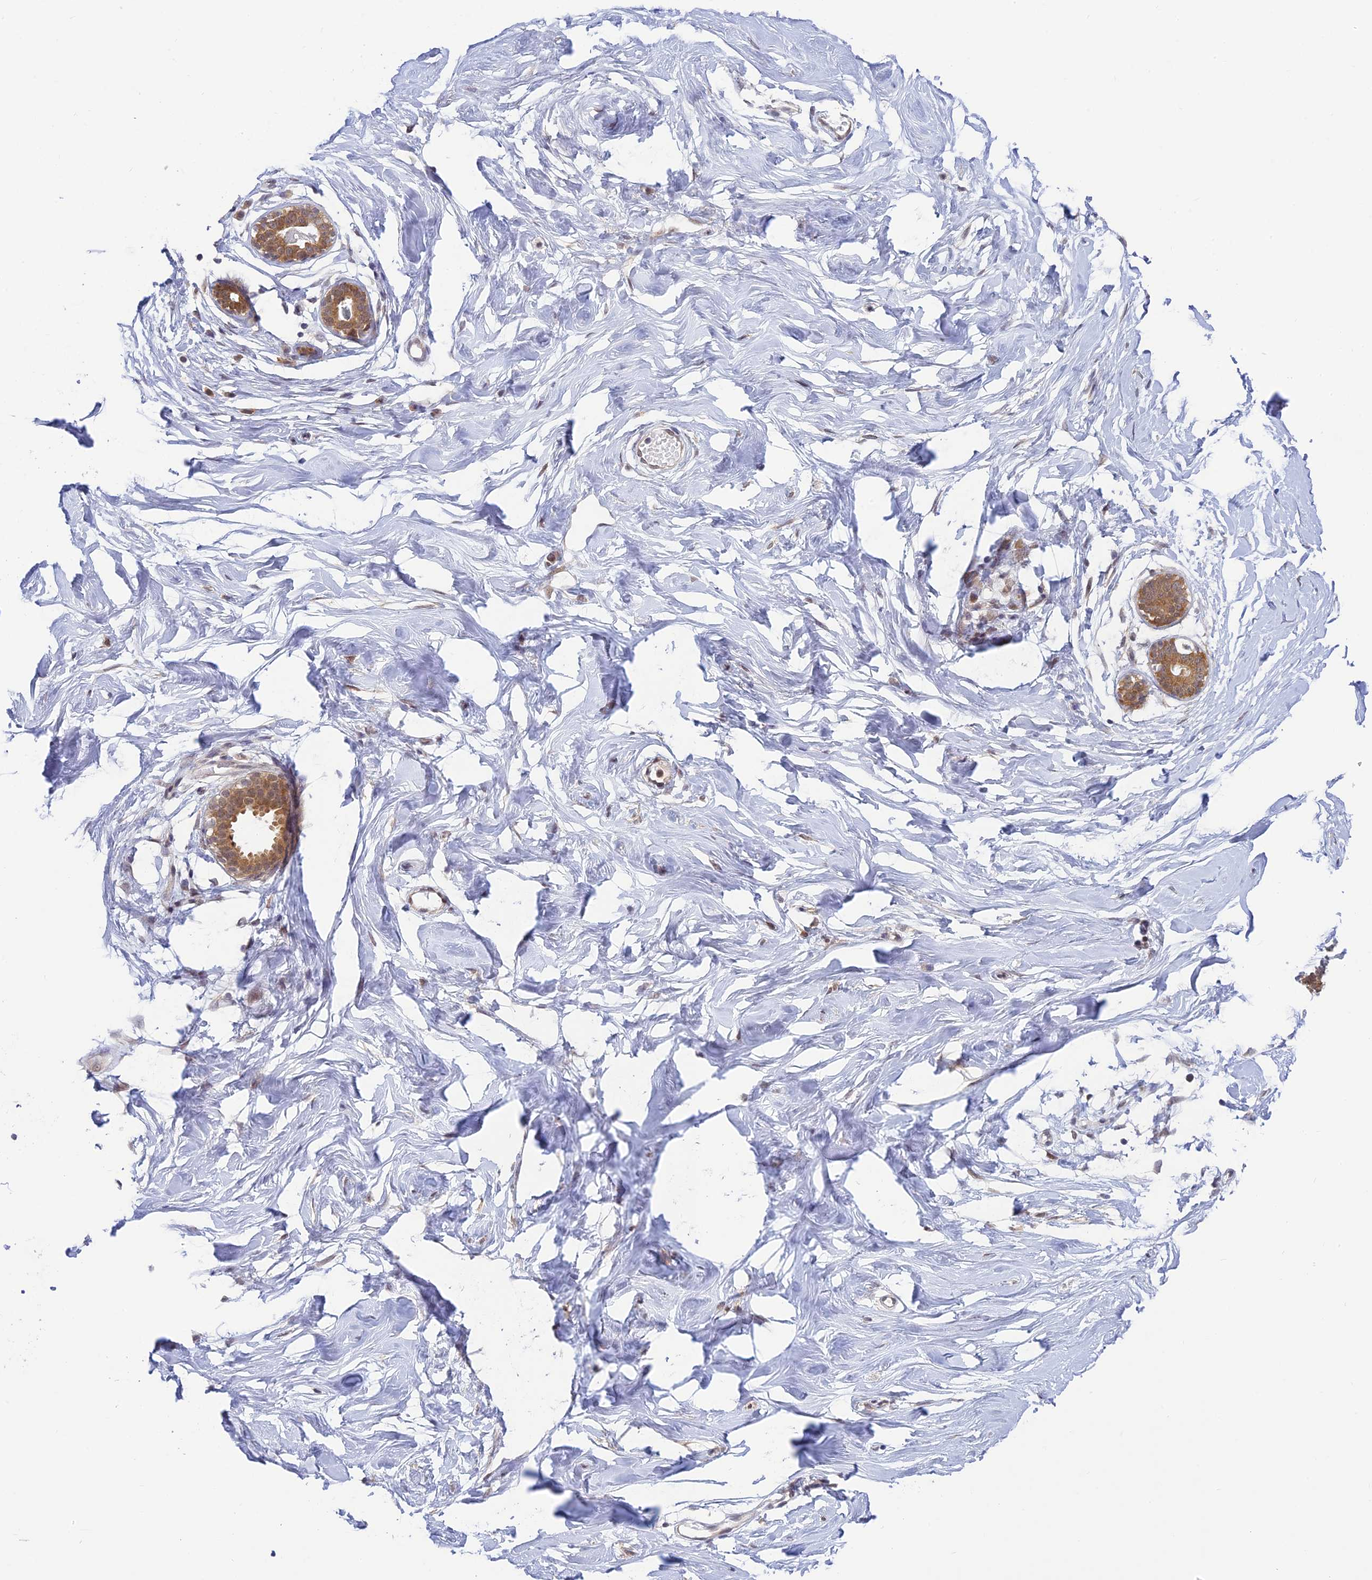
{"staining": {"intensity": "negative", "quantity": "none", "location": "none"}, "tissue": "breast", "cell_type": "Adipocytes", "image_type": "normal", "snomed": [{"axis": "morphology", "description": "Normal tissue, NOS"}, {"axis": "morphology", "description": "Adenoma, NOS"}, {"axis": "topography", "description": "Breast"}], "caption": "This histopathology image is of normal breast stained with immunohistochemistry (IHC) to label a protein in brown with the nuclei are counter-stained blue. There is no expression in adipocytes. (IHC, brightfield microscopy, high magnification).", "gene": "SKIC8", "patient": {"sex": "female", "age": 23}}